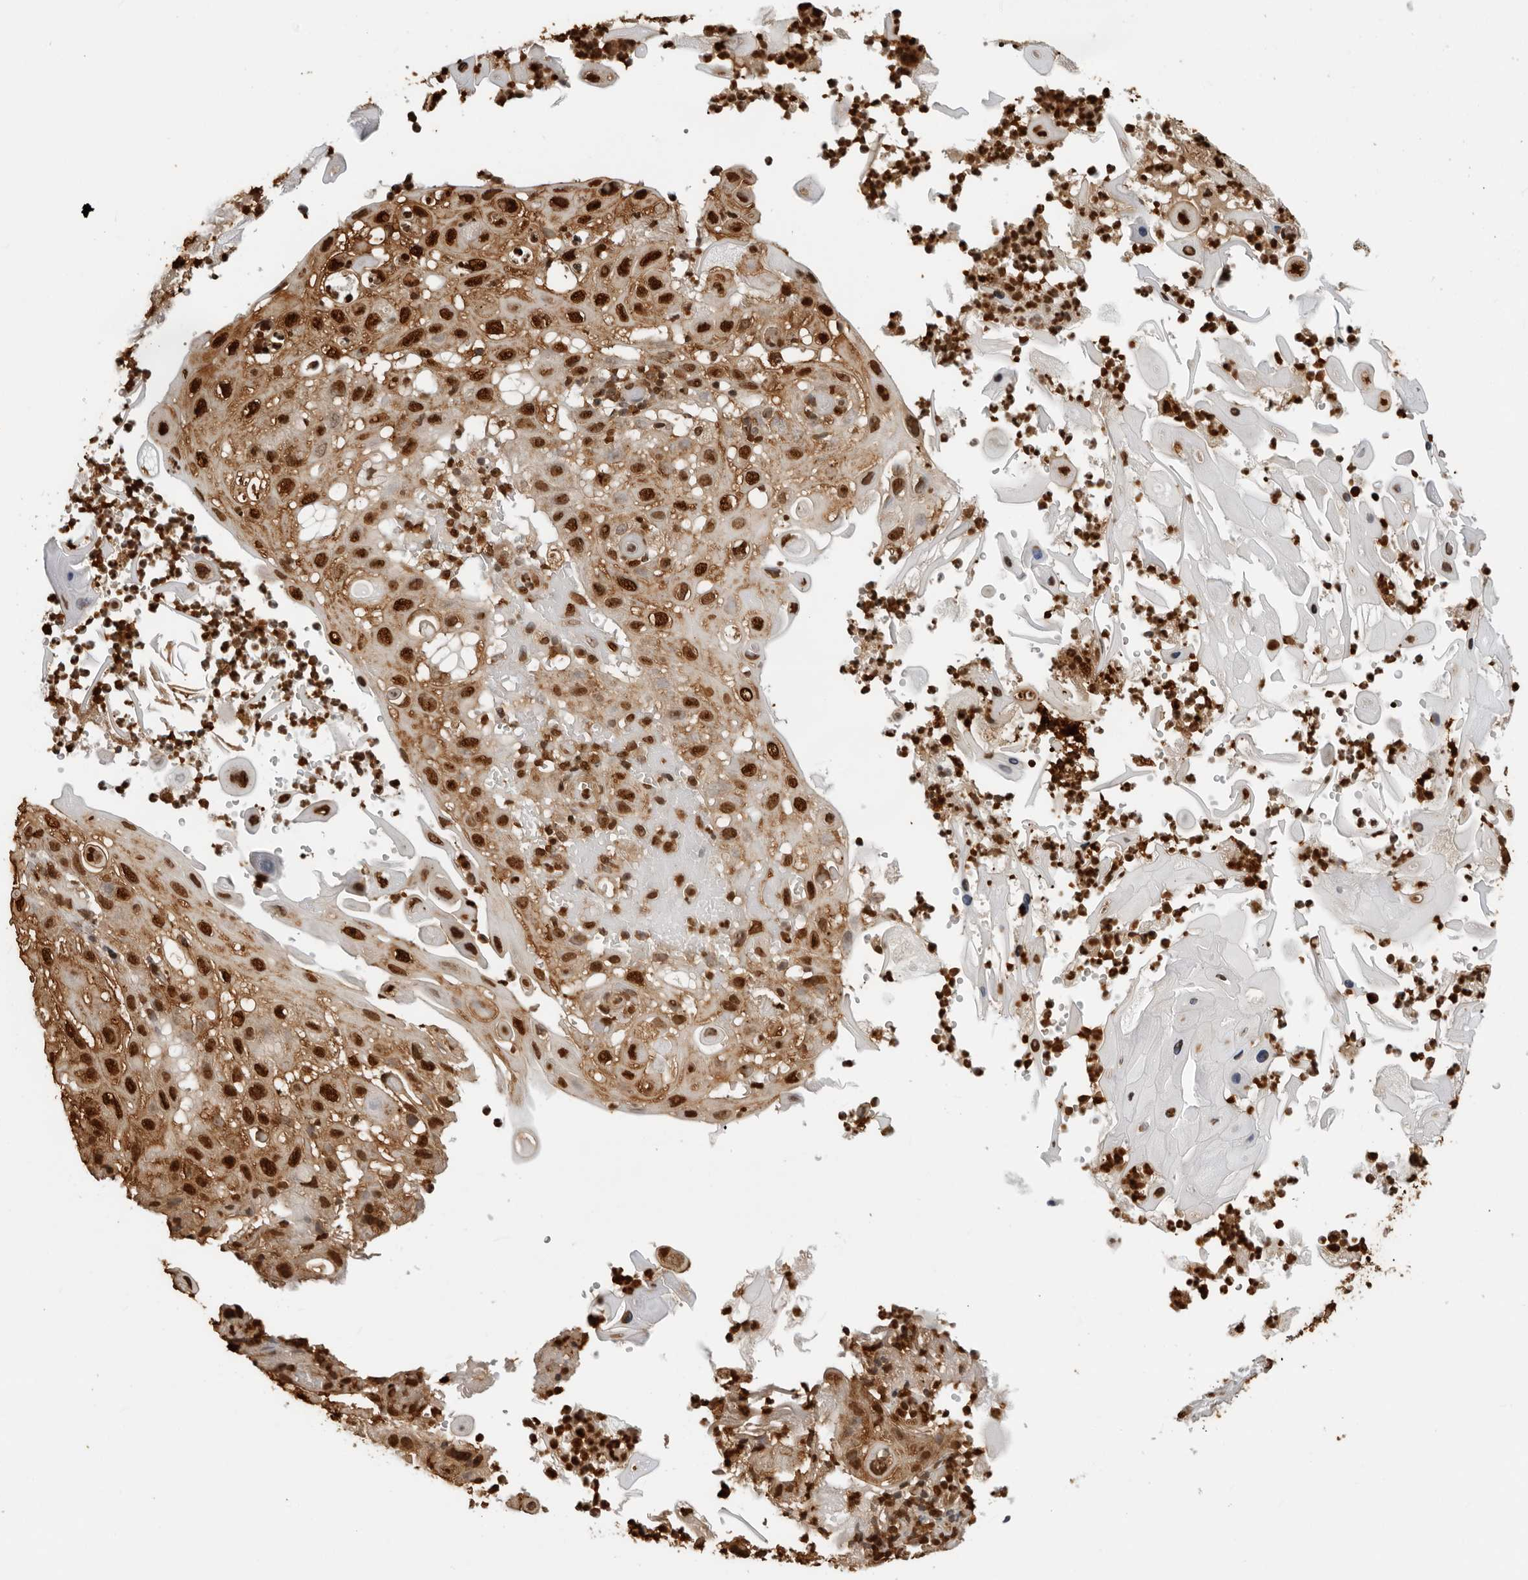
{"staining": {"intensity": "strong", "quantity": ">75%", "location": "cytoplasmic/membranous,nuclear"}, "tissue": "skin cancer", "cell_type": "Tumor cells", "image_type": "cancer", "snomed": [{"axis": "morphology", "description": "Normal tissue, NOS"}, {"axis": "morphology", "description": "Squamous cell carcinoma, NOS"}, {"axis": "topography", "description": "Skin"}], "caption": "About >75% of tumor cells in skin cancer (squamous cell carcinoma) display strong cytoplasmic/membranous and nuclear protein expression as visualized by brown immunohistochemical staining.", "gene": "ZFP91", "patient": {"sex": "female", "age": 96}}